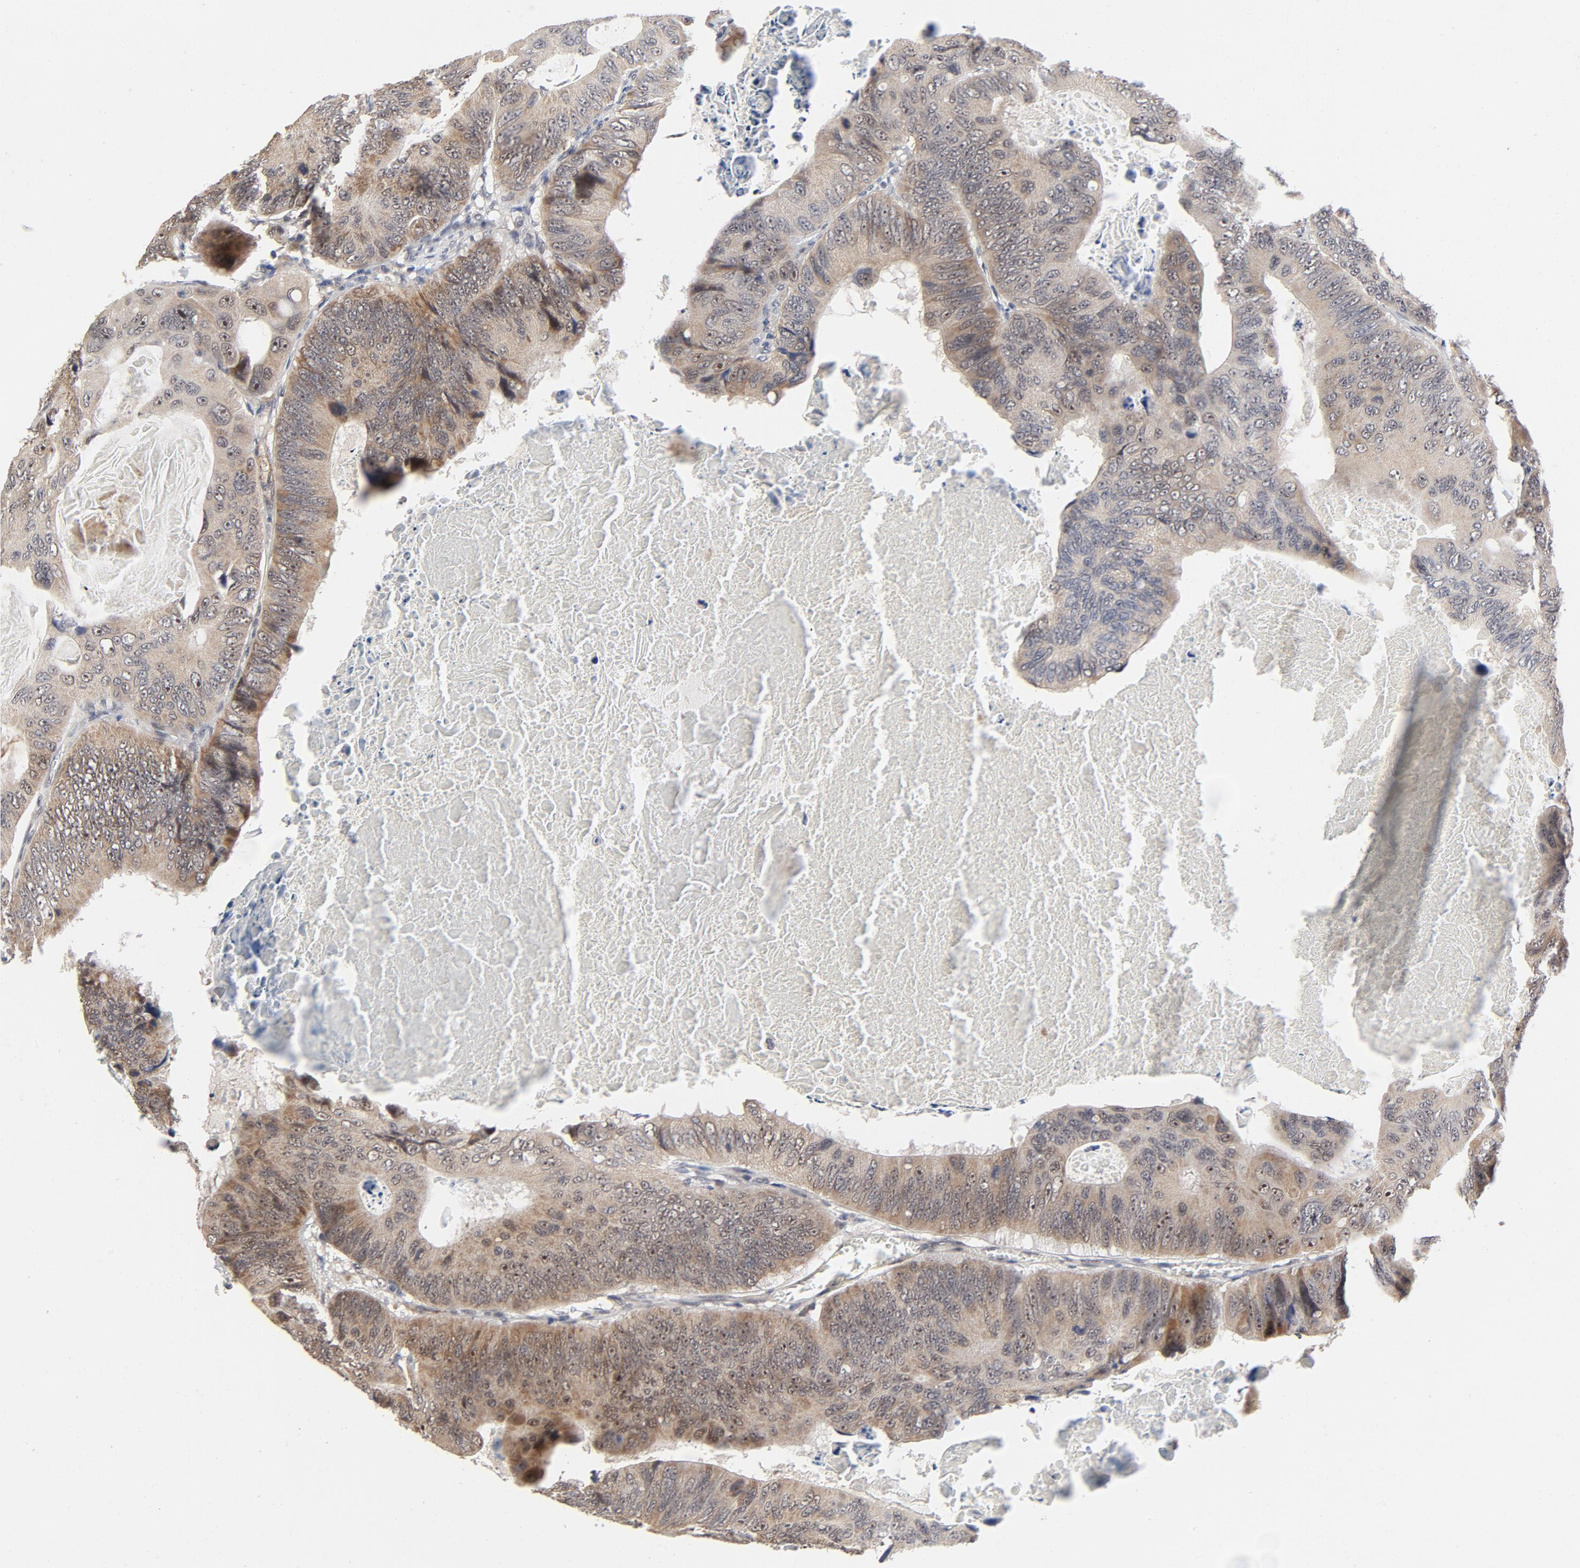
{"staining": {"intensity": "moderate", "quantity": ">75%", "location": "cytoplasmic/membranous,nuclear"}, "tissue": "colorectal cancer", "cell_type": "Tumor cells", "image_type": "cancer", "snomed": [{"axis": "morphology", "description": "Adenocarcinoma, NOS"}, {"axis": "topography", "description": "Colon"}], "caption": "Protein expression analysis of colorectal cancer (adenocarcinoma) exhibits moderate cytoplasmic/membranous and nuclear expression in about >75% of tumor cells.", "gene": "ZKSCAN8", "patient": {"sex": "female", "age": 55}}